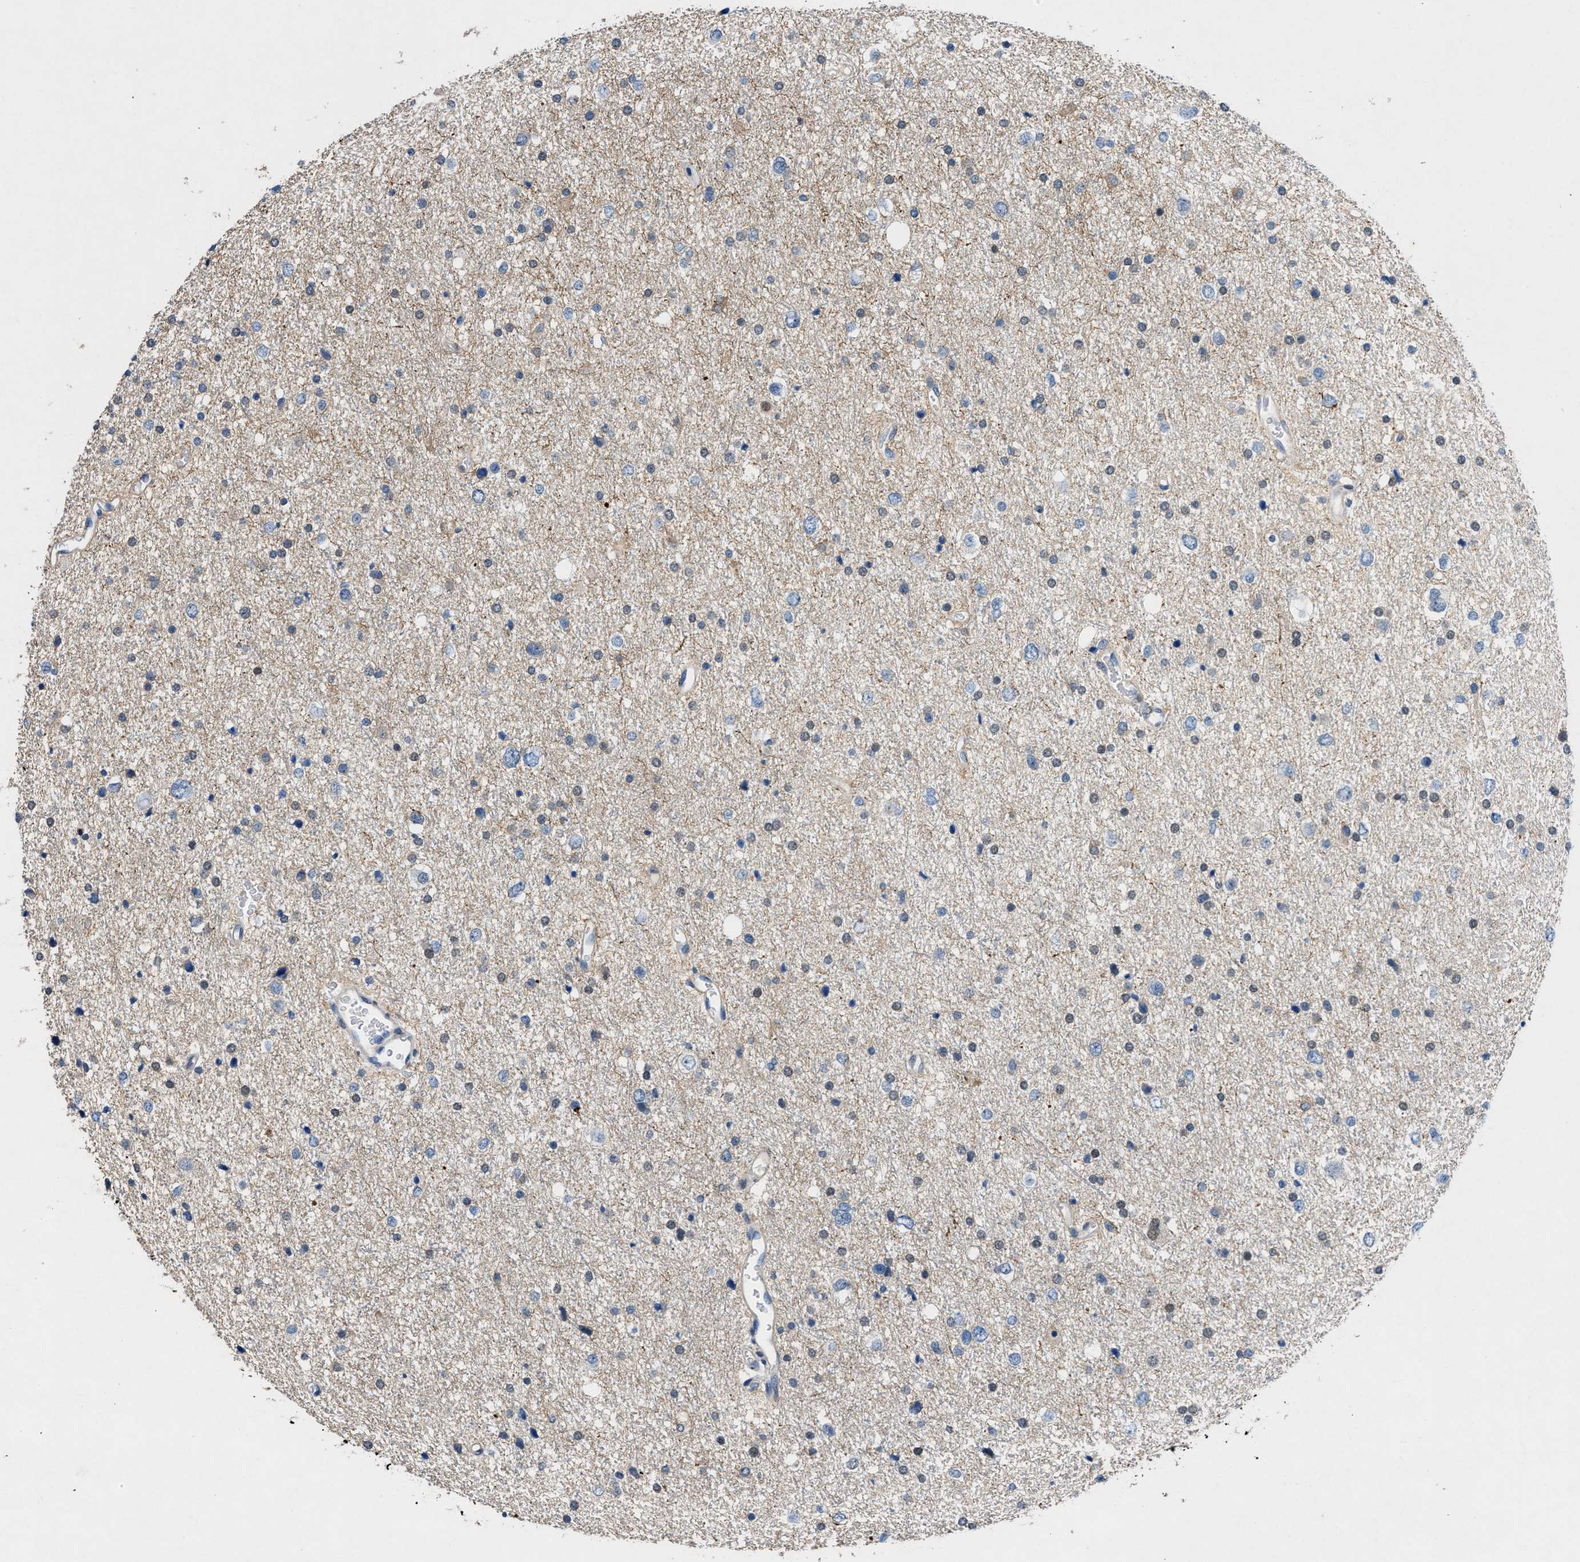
{"staining": {"intensity": "negative", "quantity": "none", "location": "none"}, "tissue": "glioma", "cell_type": "Tumor cells", "image_type": "cancer", "snomed": [{"axis": "morphology", "description": "Glioma, malignant, Low grade"}, {"axis": "topography", "description": "Brain"}], "caption": "This is an immunohistochemistry photomicrograph of malignant glioma (low-grade). There is no staining in tumor cells.", "gene": "COPS2", "patient": {"sex": "female", "age": 37}}